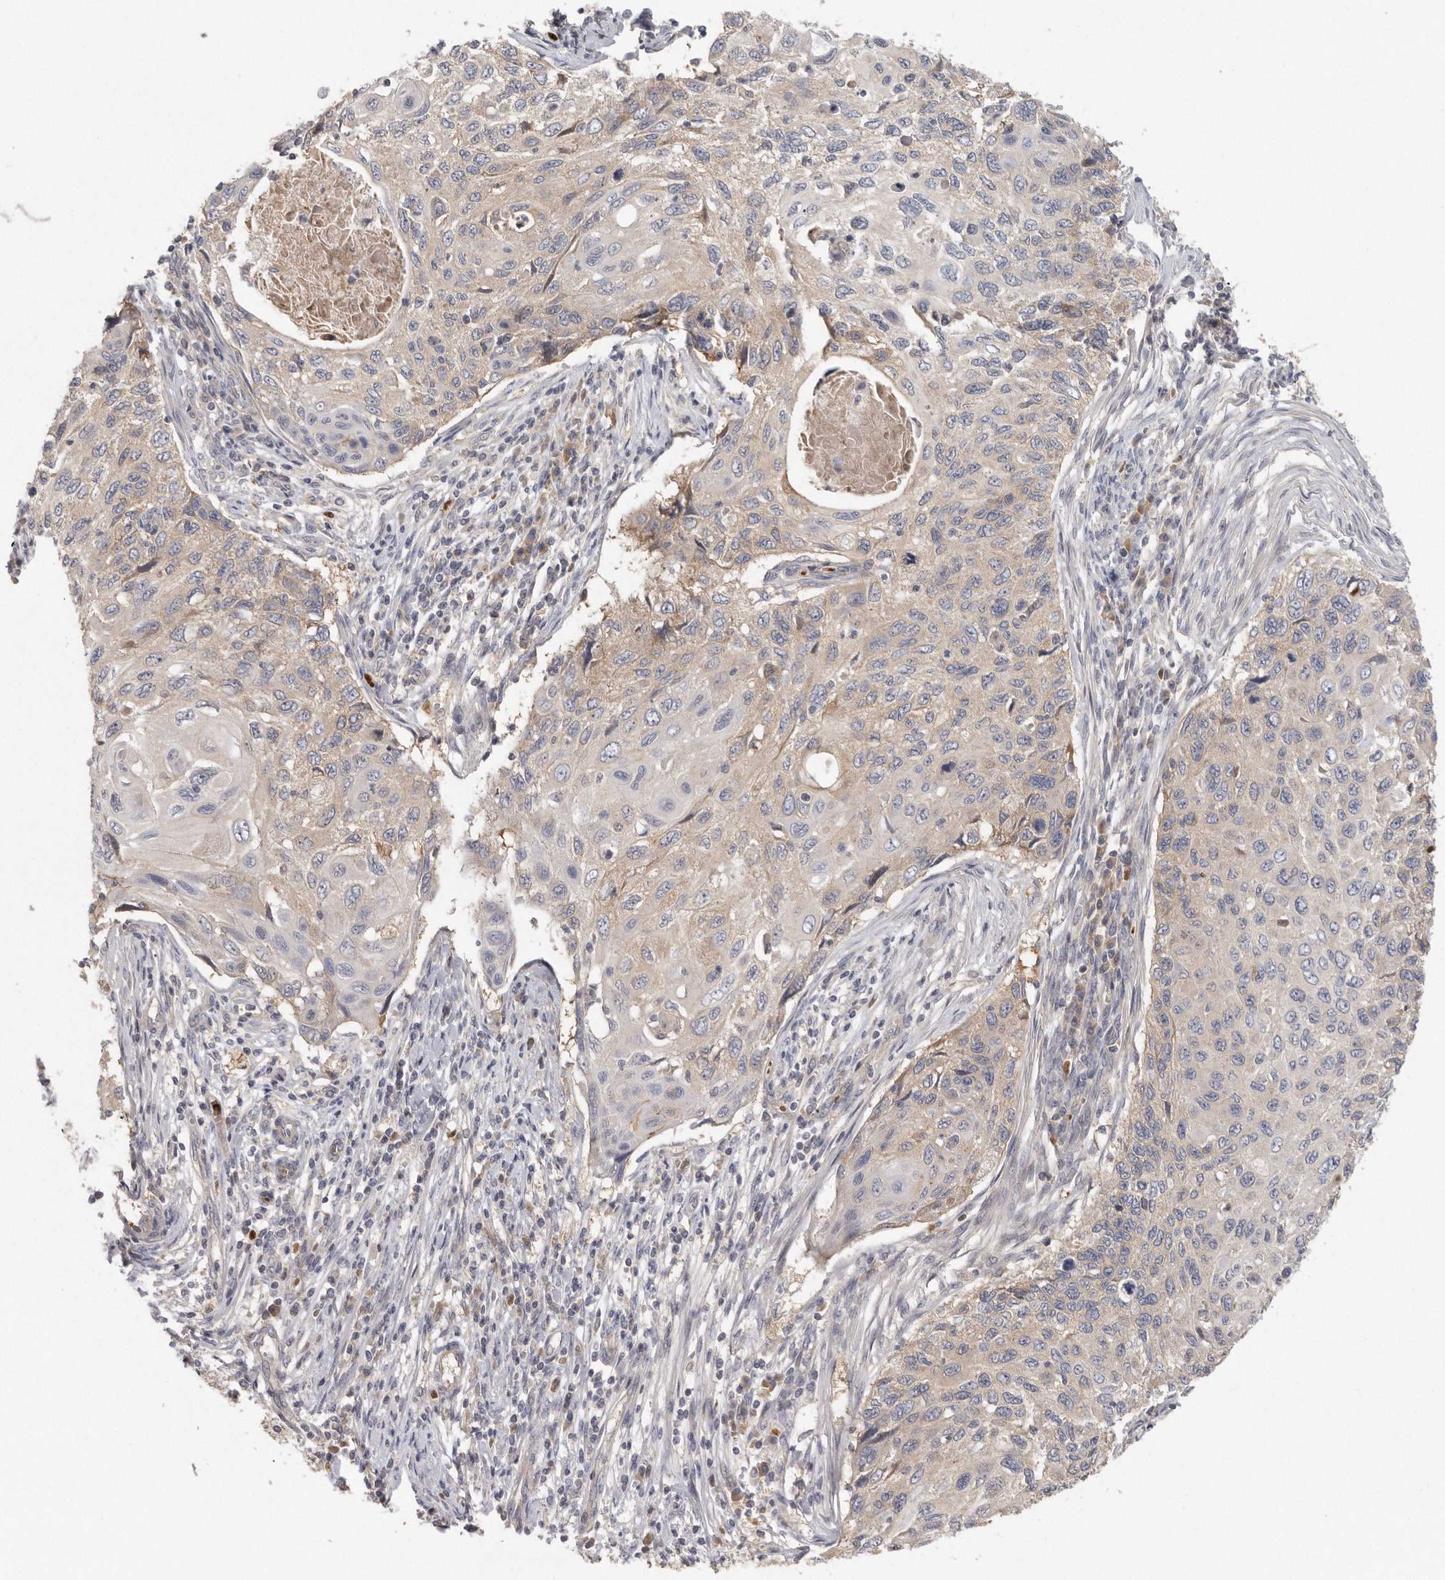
{"staining": {"intensity": "weak", "quantity": "25%-75%", "location": "cytoplasmic/membranous"}, "tissue": "cervical cancer", "cell_type": "Tumor cells", "image_type": "cancer", "snomed": [{"axis": "morphology", "description": "Squamous cell carcinoma, NOS"}, {"axis": "topography", "description": "Cervix"}], "caption": "Immunohistochemistry (IHC) histopathology image of neoplastic tissue: cervical cancer (squamous cell carcinoma) stained using IHC displays low levels of weak protein expression localized specifically in the cytoplasmic/membranous of tumor cells, appearing as a cytoplasmic/membranous brown color.", "gene": "CFAP298", "patient": {"sex": "female", "age": 70}}